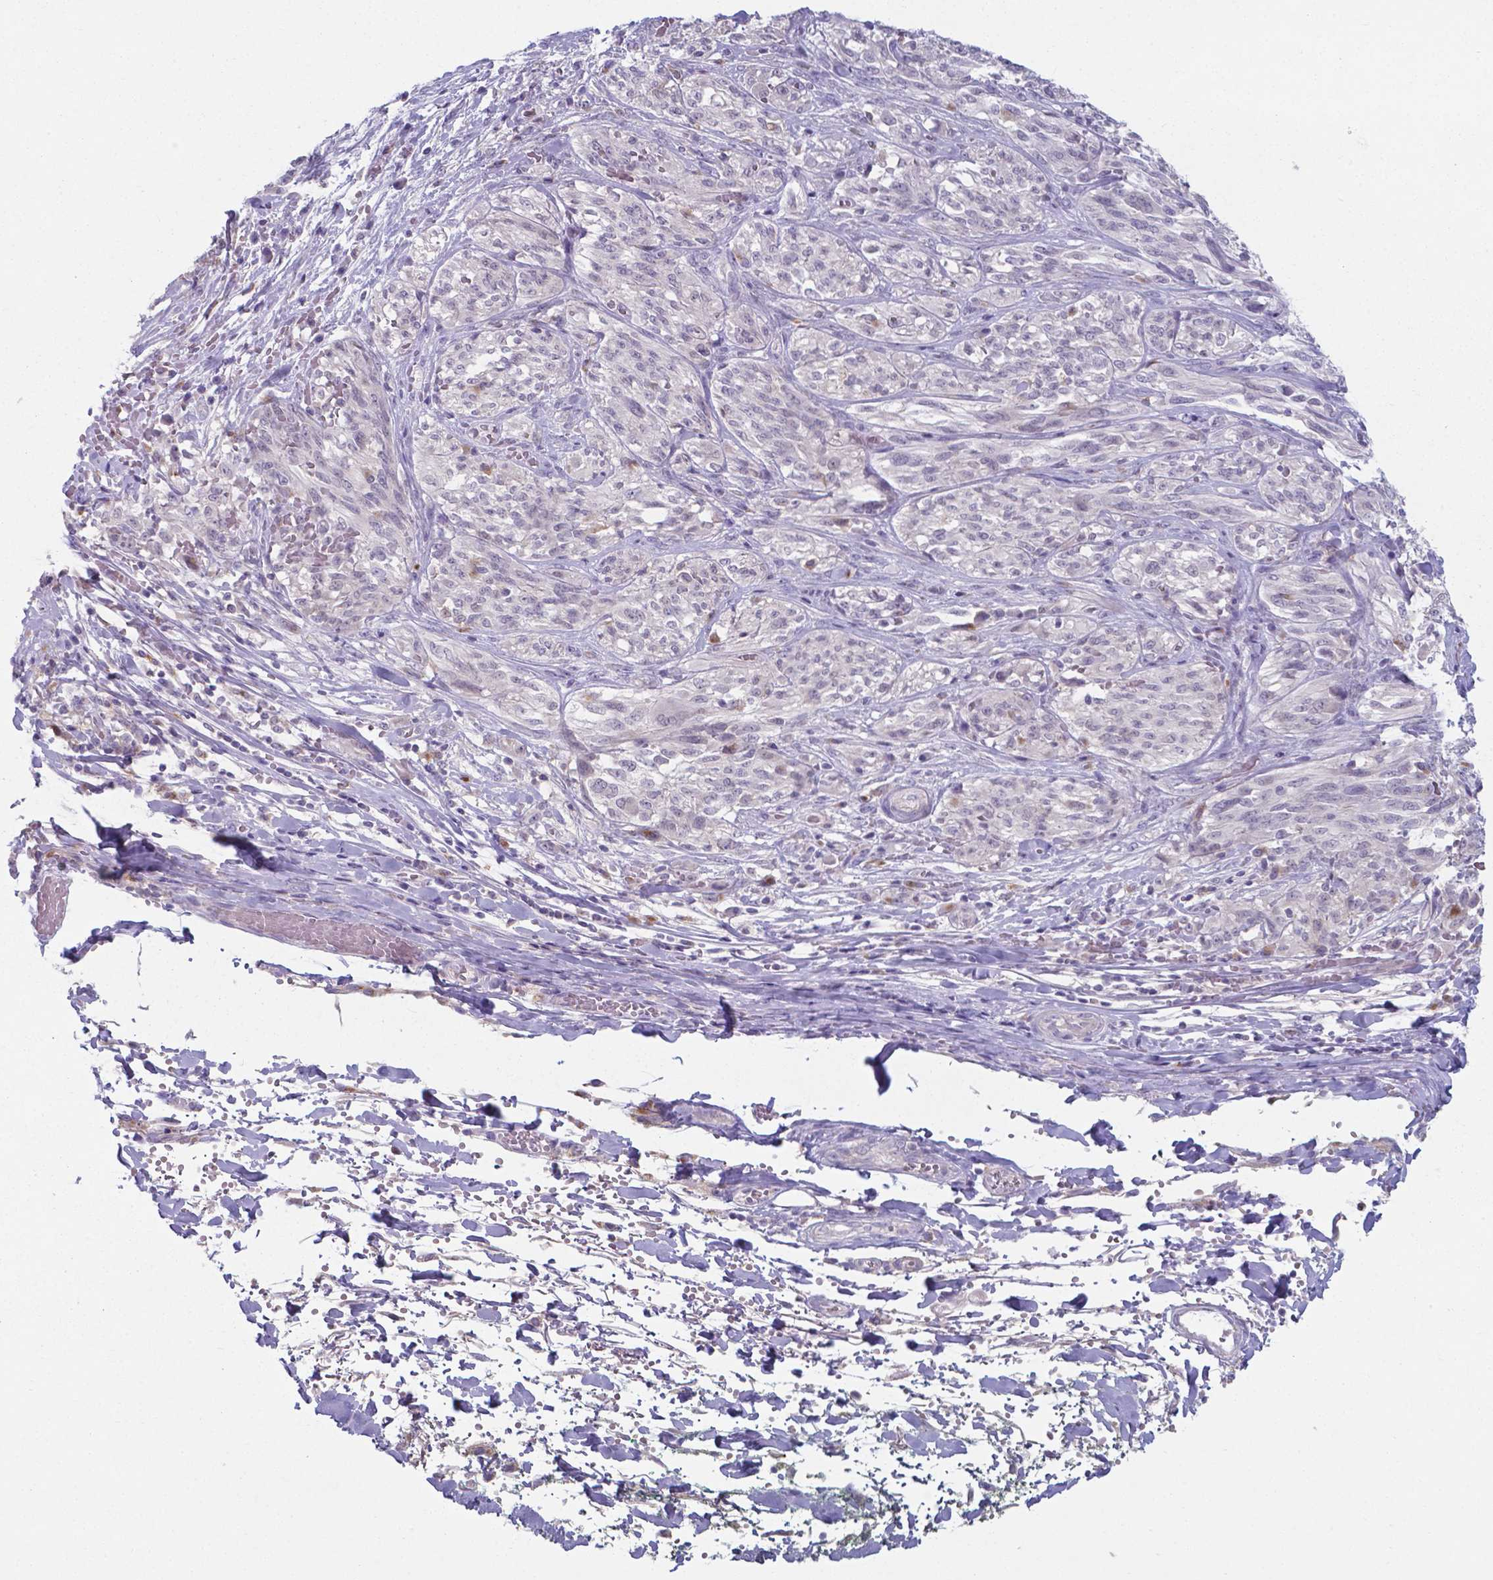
{"staining": {"intensity": "negative", "quantity": "none", "location": "none"}, "tissue": "melanoma", "cell_type": "Tumor cells", "image_type": "cancer", "snomed": [{"axis": "morphology", "description": "Malignant melanoma, NOS"}, {"axis": "topography", "description": "Skin"}], "caption": "Tumor cells are negative for brown protein staining in malignant melanoma.", "gene": "AP5B1", "patient": {"sex": "female", "age": 91}}